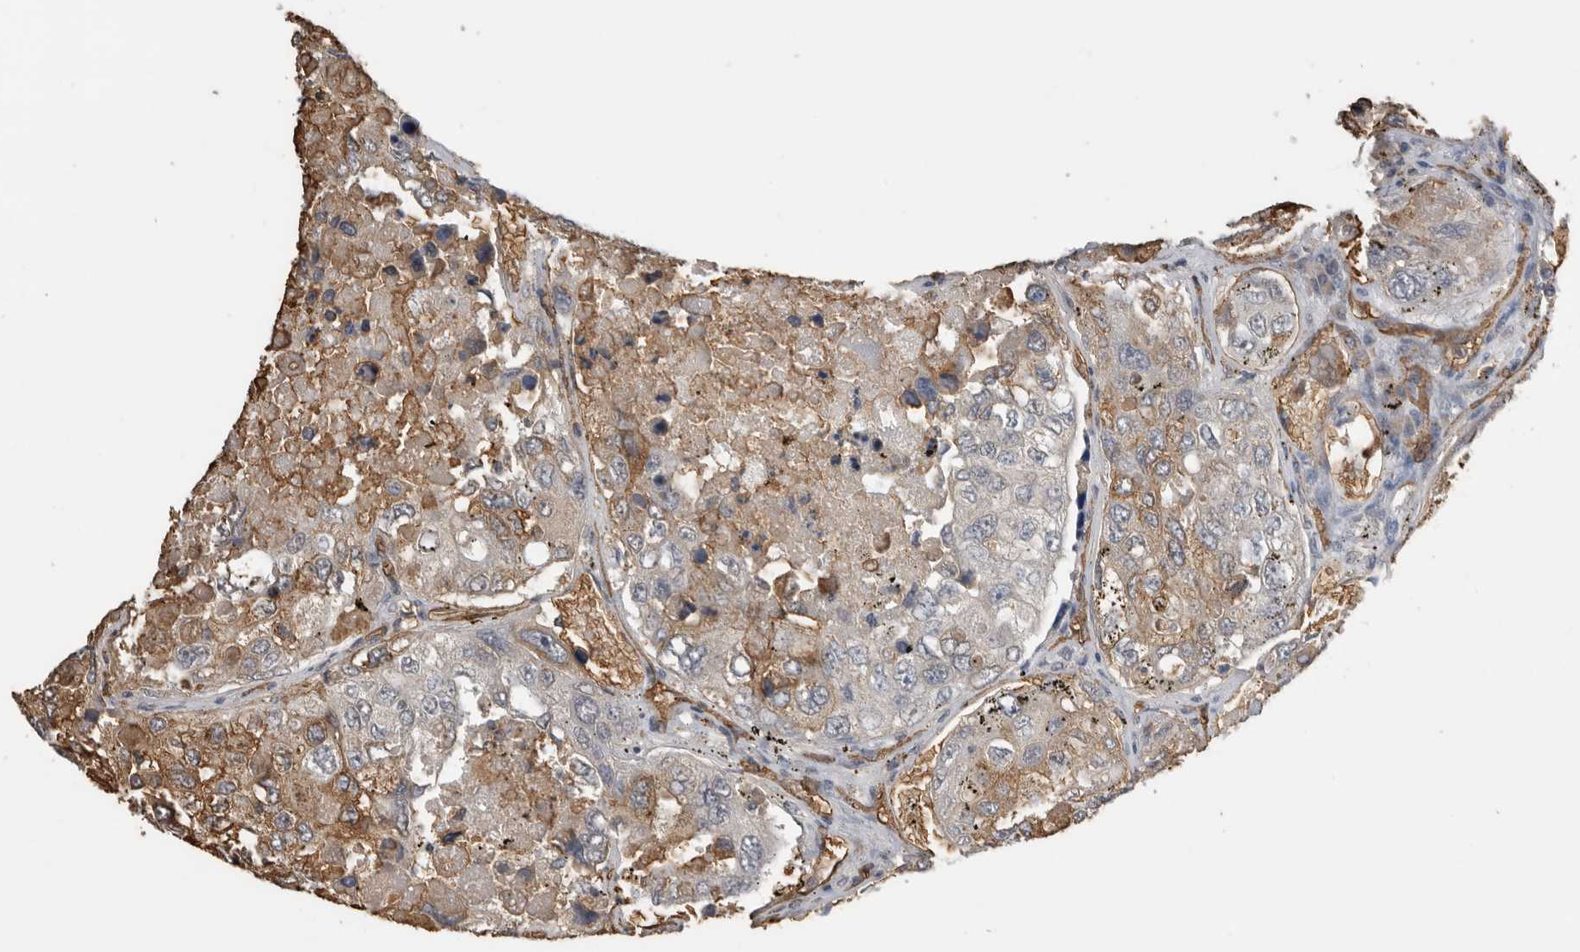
{"staining": {"intensity": "moderate", "quantity": "<25%", "location": "cytoplasmic/membranous"}, "tissue": "urothelial cancer", "cell_type": "Tumor cells", "image_type": "cancer", "snomed": [{"axis": "morphology", "description": "Urothelial carcinoma, High grade"}, {"axis": "topography", "description": "Lymph node"}, {"axis": "topography", "description": "Urinary bladder"}], "caption": "Urothelial cancer stained with immunohistochemistry displays moderate cytoplasmic/membranous positivity in approximately <25% of tumor cells.", "gene": "IL27", "patient": {"sex": "male", "age": 51}}